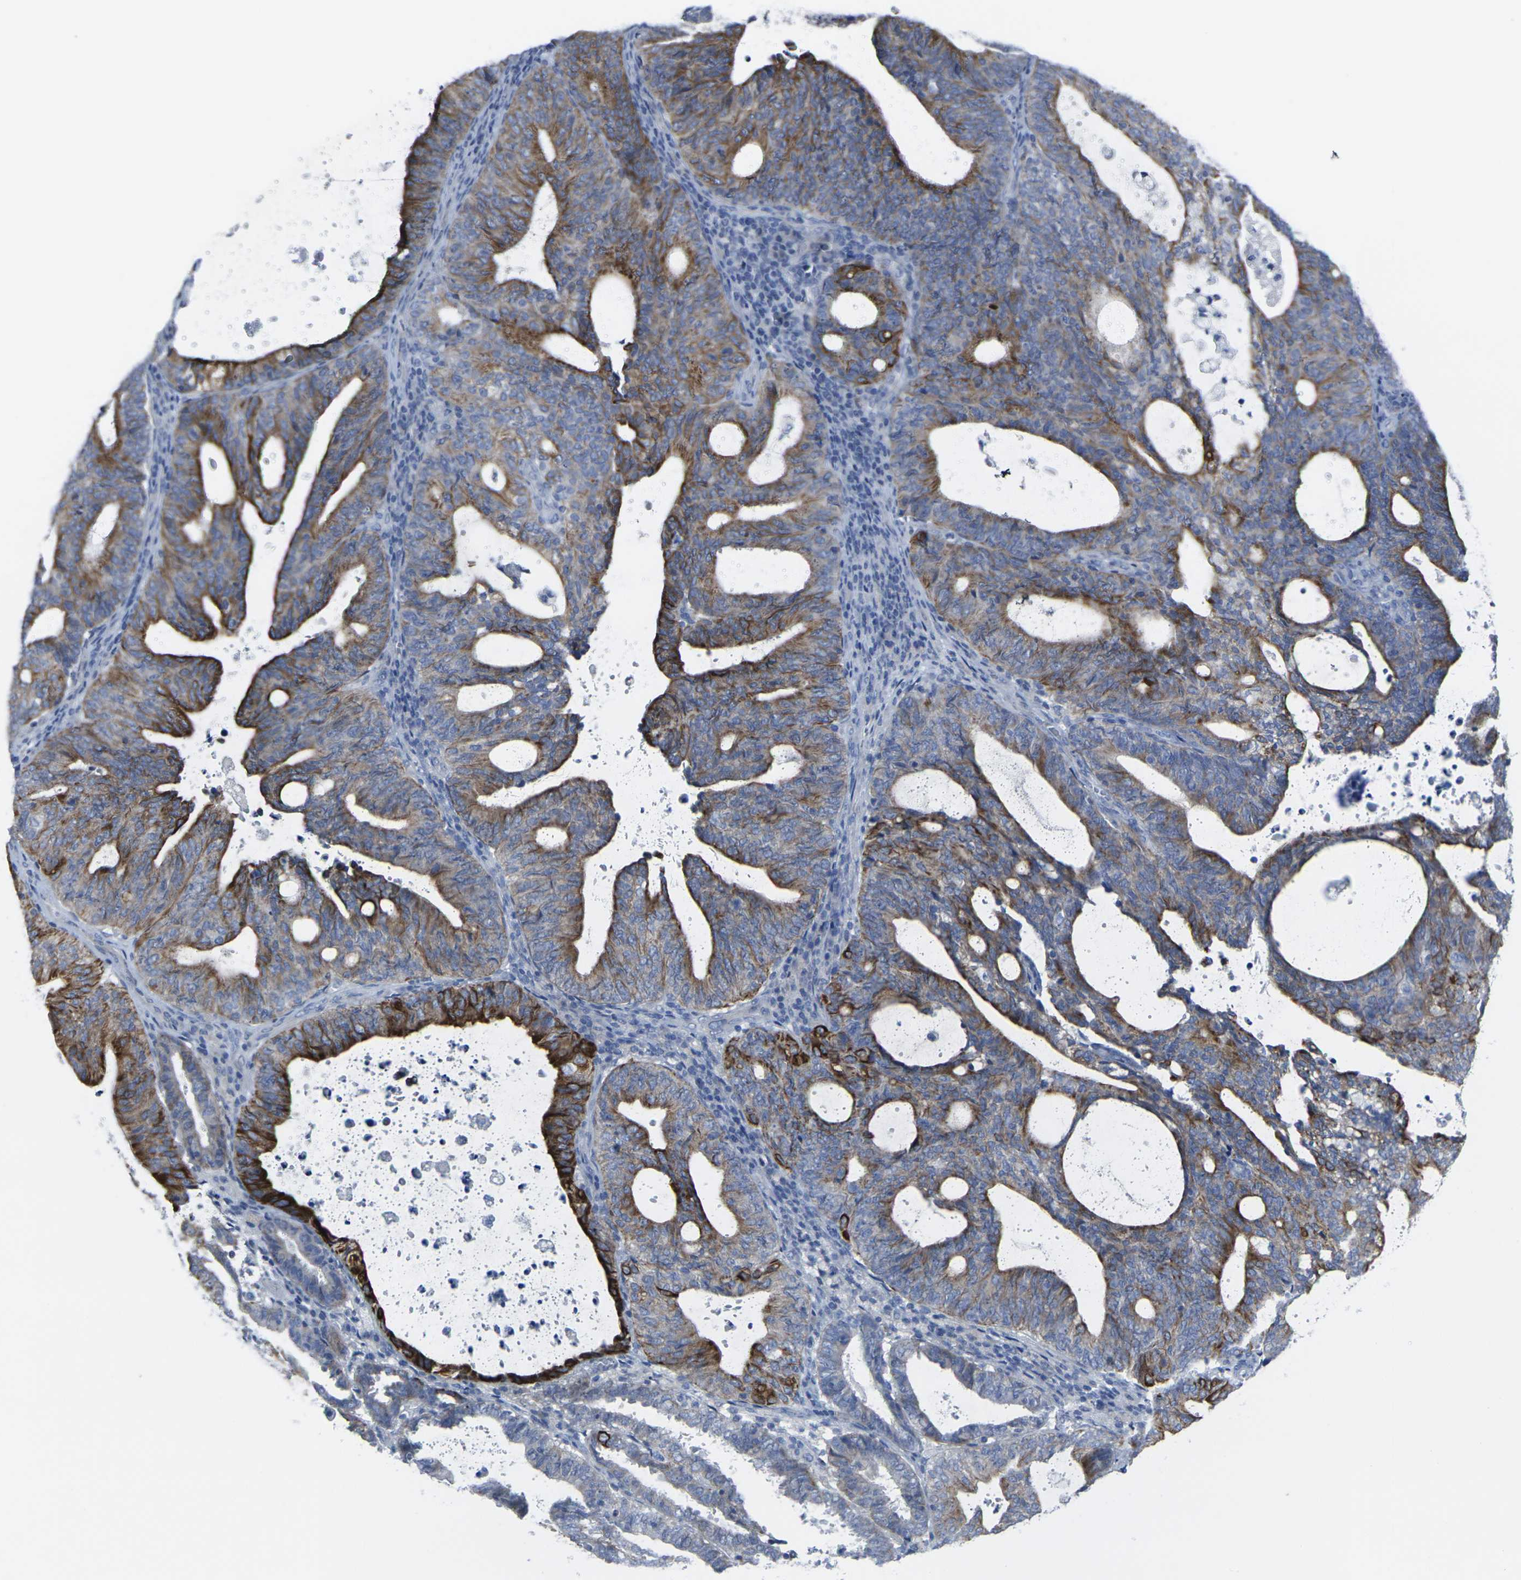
{"staining": {"intensity": "strong", "quantity": "25%-75%", "location": "cytoplasmic/membranous"}, "tissue": "endometrial cancer", "cell_type": "Tumor cells", "image_type": "cancer", "snomed": [{"axis": "morphology", "description": "Adenocarcinoma, NOS"}, {"axis": "topography", "description": "Uterus"}], "caption": "DAB immunohistochemical staining of human endometrial cancer (adenocarcinoma) displays strong cytoplasmic/membranous protein staining in about 25%-75% of tumor cells.", "gene": "ANKRD46", "patient": {"sex": "female", "age": 83}}